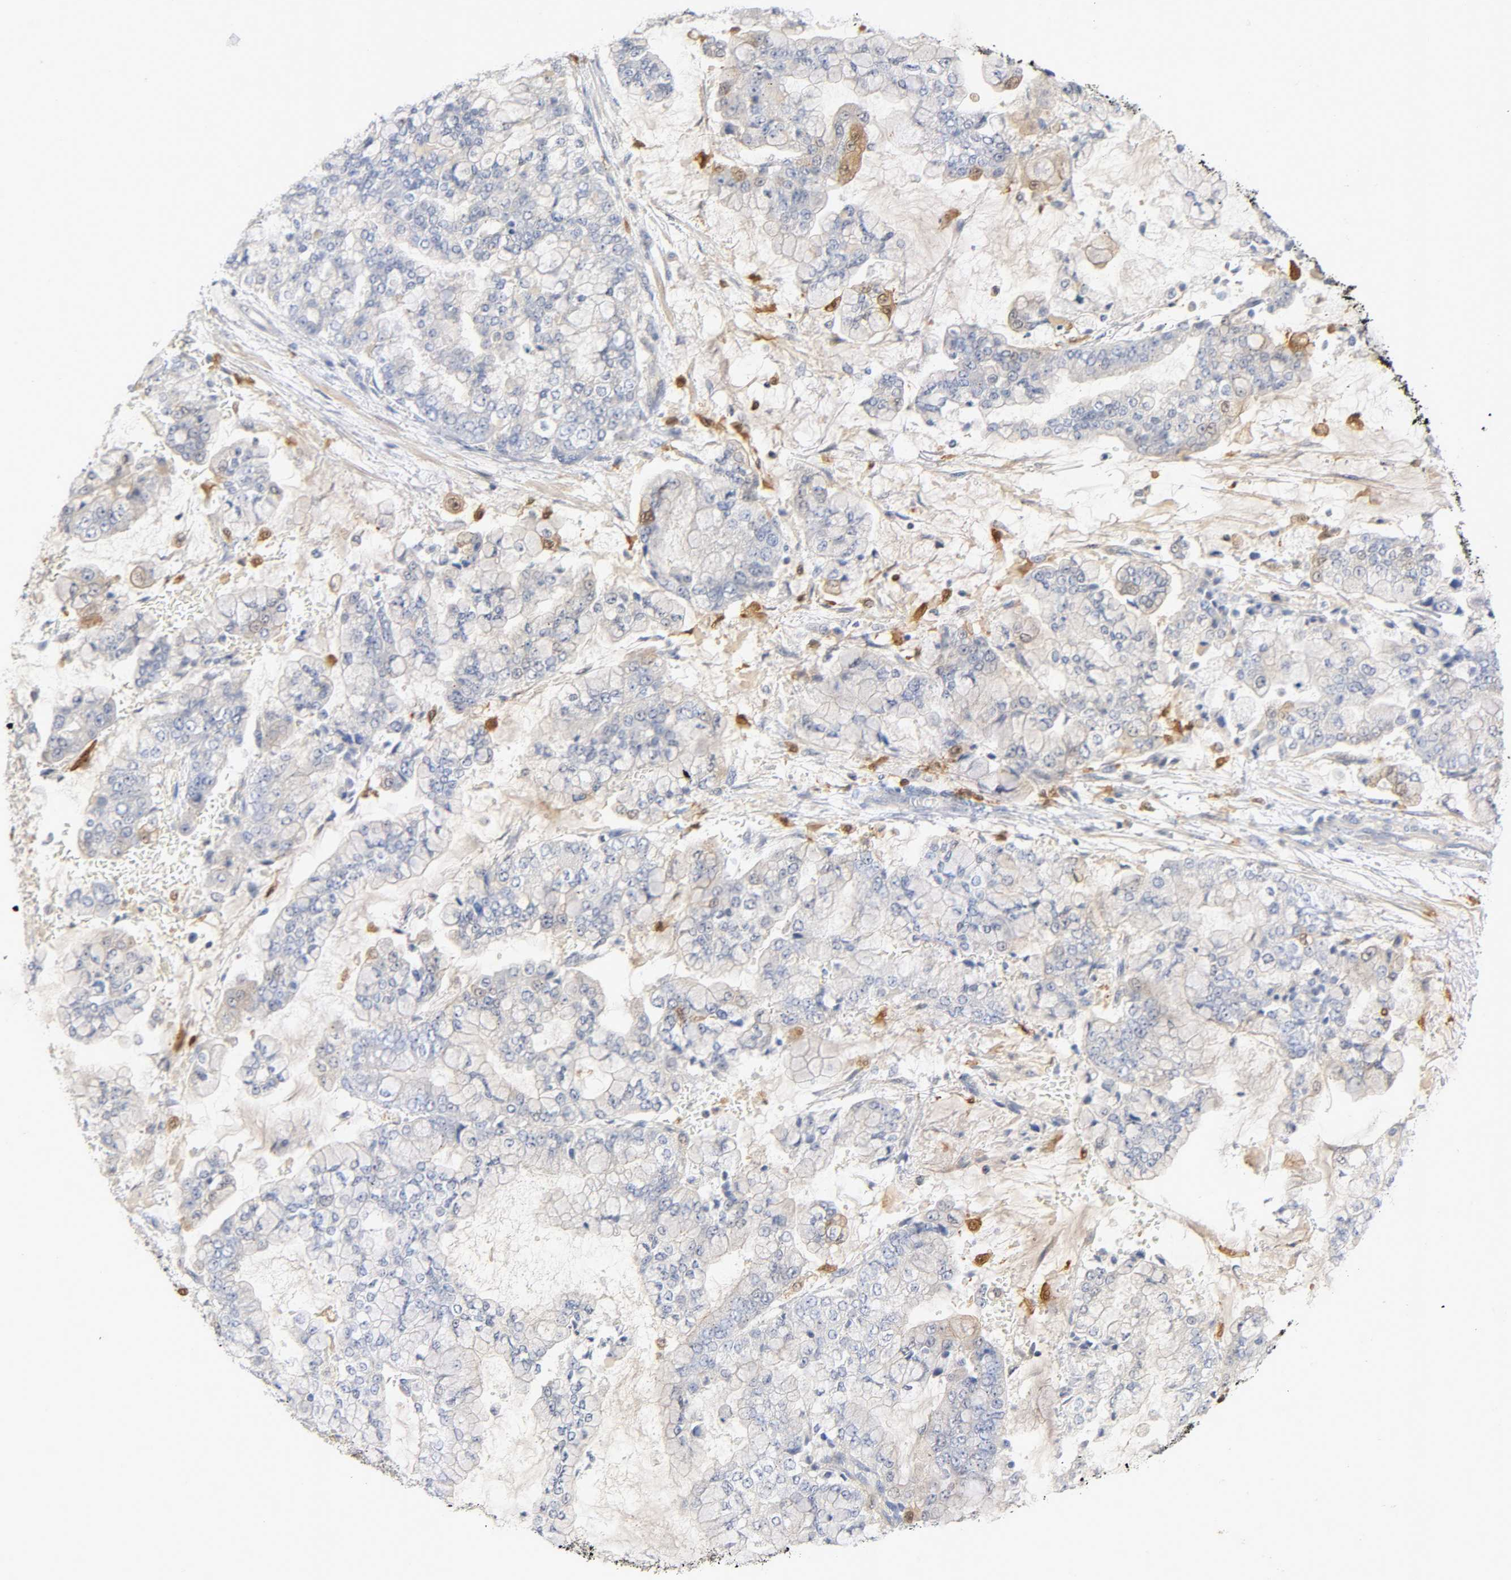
{"staining": {"intensity": "negative", "quantity": "none", "location": "none"}, "tissue": "stomach cancer", "cell_type": "Tumor cells", "image_type": "cancer", "snomed": [{"axis": "morphology", "description": "Normal tissue, NOS"}, {"axis": "morphology", "description": "Adenocarcinoma, NOS"}, {"axis": "topography", "description": "Stomach, upper"}, {"axis": "topography", "description": "Stomach"}], "caption": "This is an immunohistochemistry (IHC) histopathology image of adenocarcinoma (stomach). There is no staining in tumor cells.", "gene": "IL18", "patient": {"sex": "male", "age": 76}}